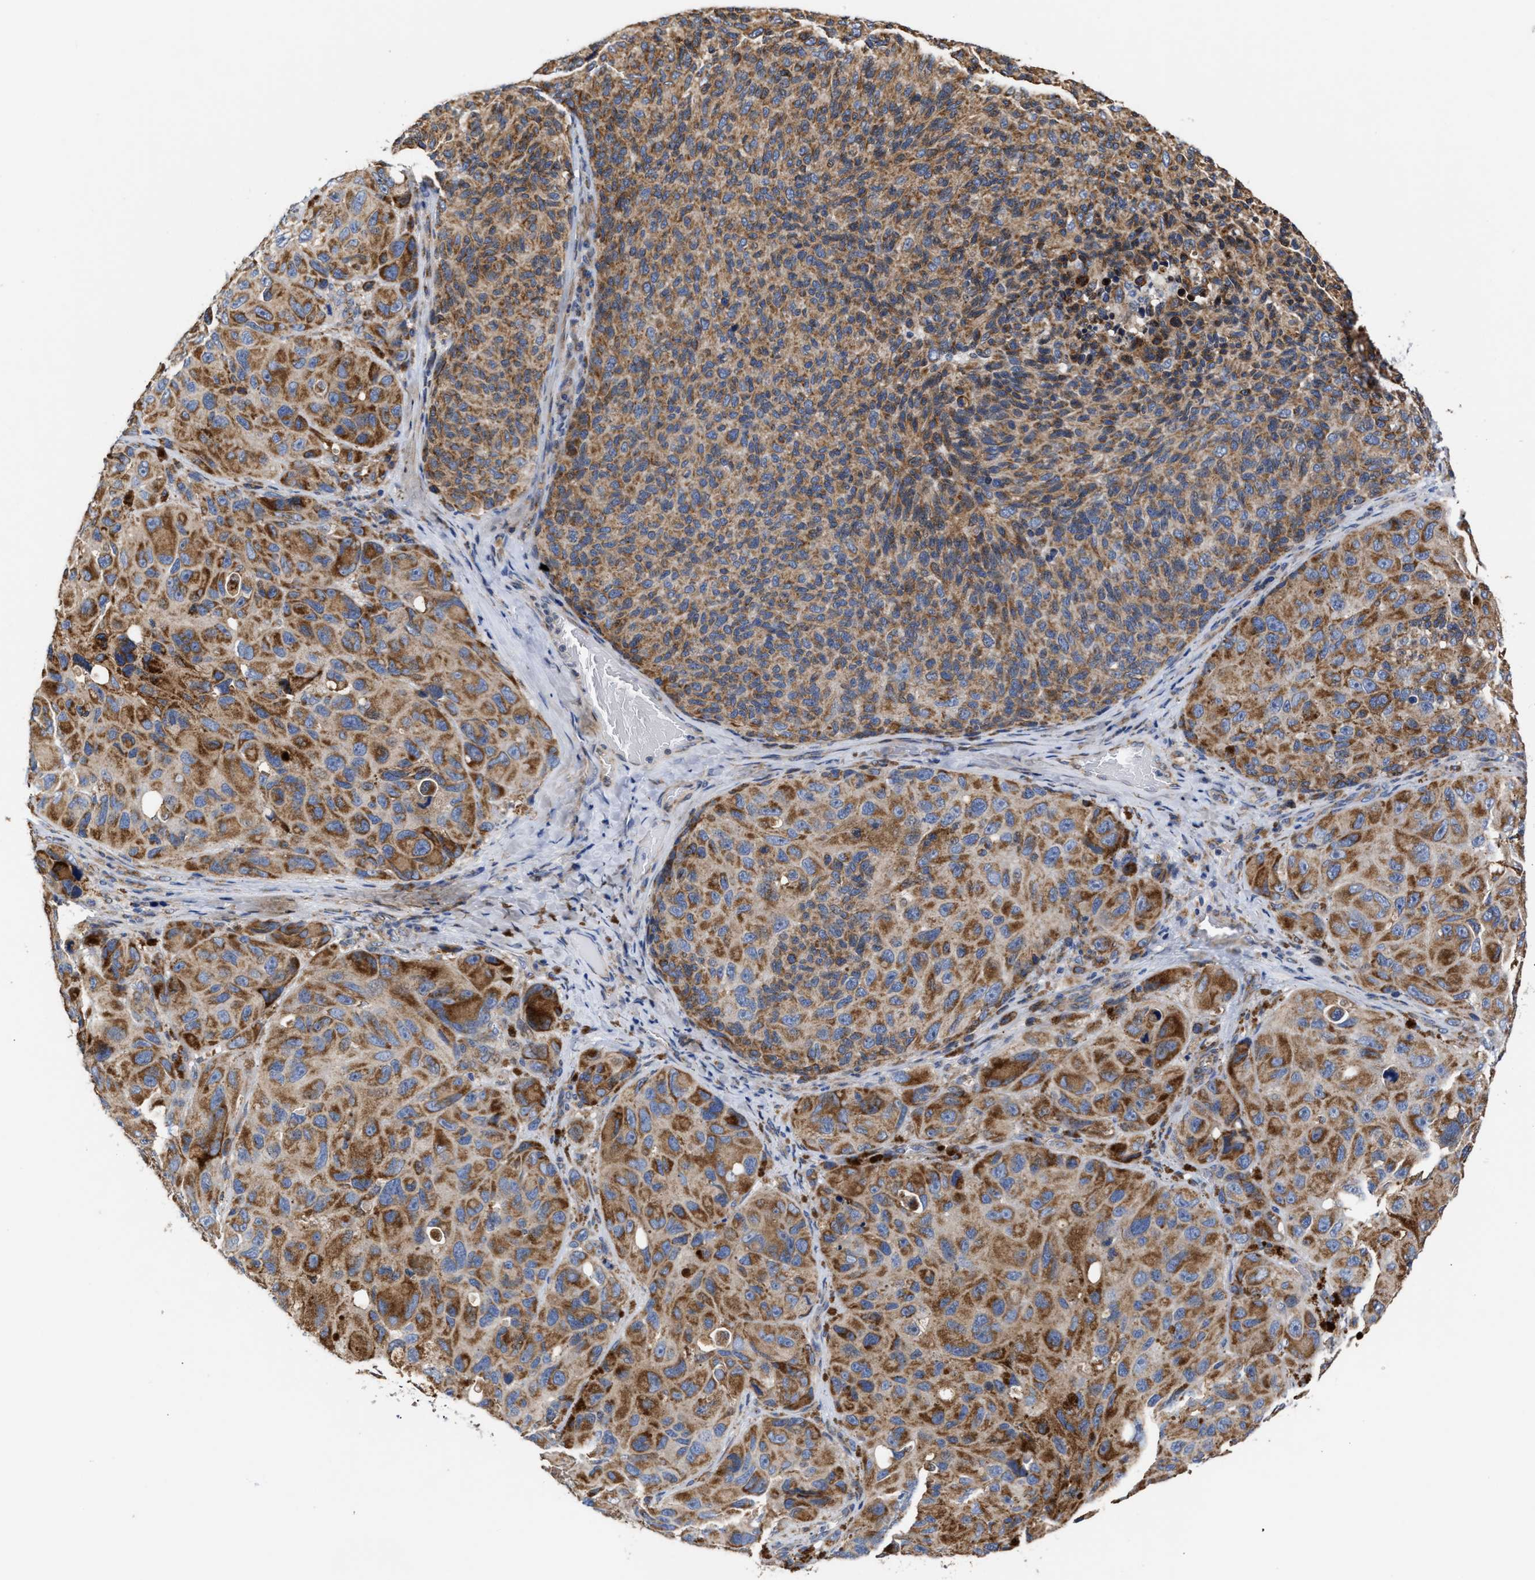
{"staining": {"intensity": "moderate", "quantity": ">75%", "location": "cytoplasmic/membranous"}, "tissue": "melanoma", "cell_type": "Tumor cells", "image_type": "cancer", "snomed": [{"axis": "morphology", "description": "Malignant melanoma, NOS"}, {"axis": "topography", "description": "Skin"}], "caption": "Malignant melanoma stained for a protein (brown) demonstrates moderate cytoplasmic/membranous positive staining in approximately >75% of tumor cells.", "gene": "MALSU1", "patient": {"sex": "female", "age": 73}}